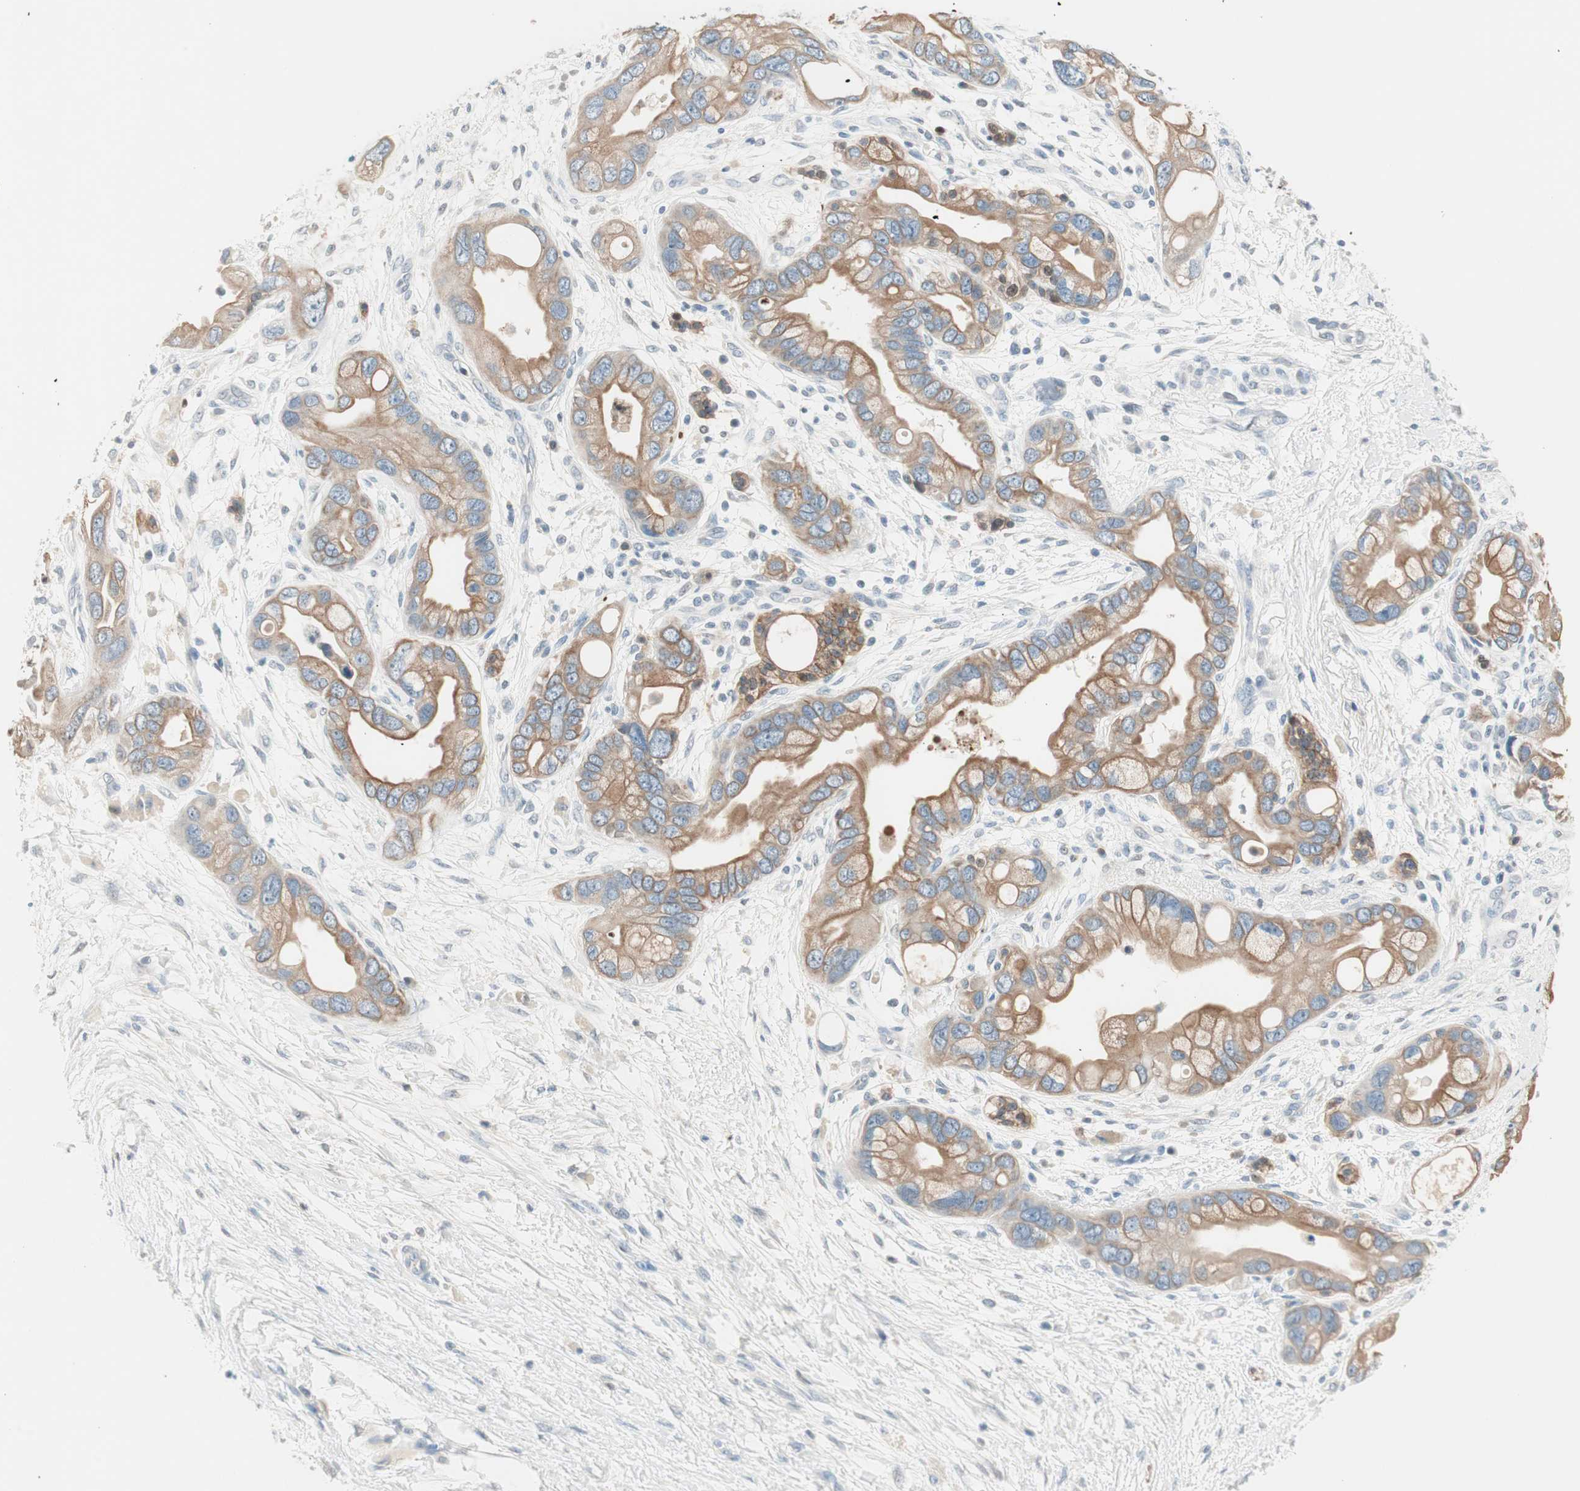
{"staining": {"intensity": "moderate", "quantity": ">75%", "location": "cytoplasmic/membranous"}, "tissue": "pancreatic cancer", "cell_type": "Tumor cells", "image_type": "cancer", "snomed": [{"axis": "morphology", "description": "Adenocarcinoma, NOS"}, {"axis": "topography", "description": "Pancreas"}], "caption": "Protein expression analysis of human pancreatic cancer reveals moderate cytoplasmic/membranous expression in approximately >75% of tumor cells.", "gene": "GNAO1", "patient": {"sex": "female", "age": 77}}